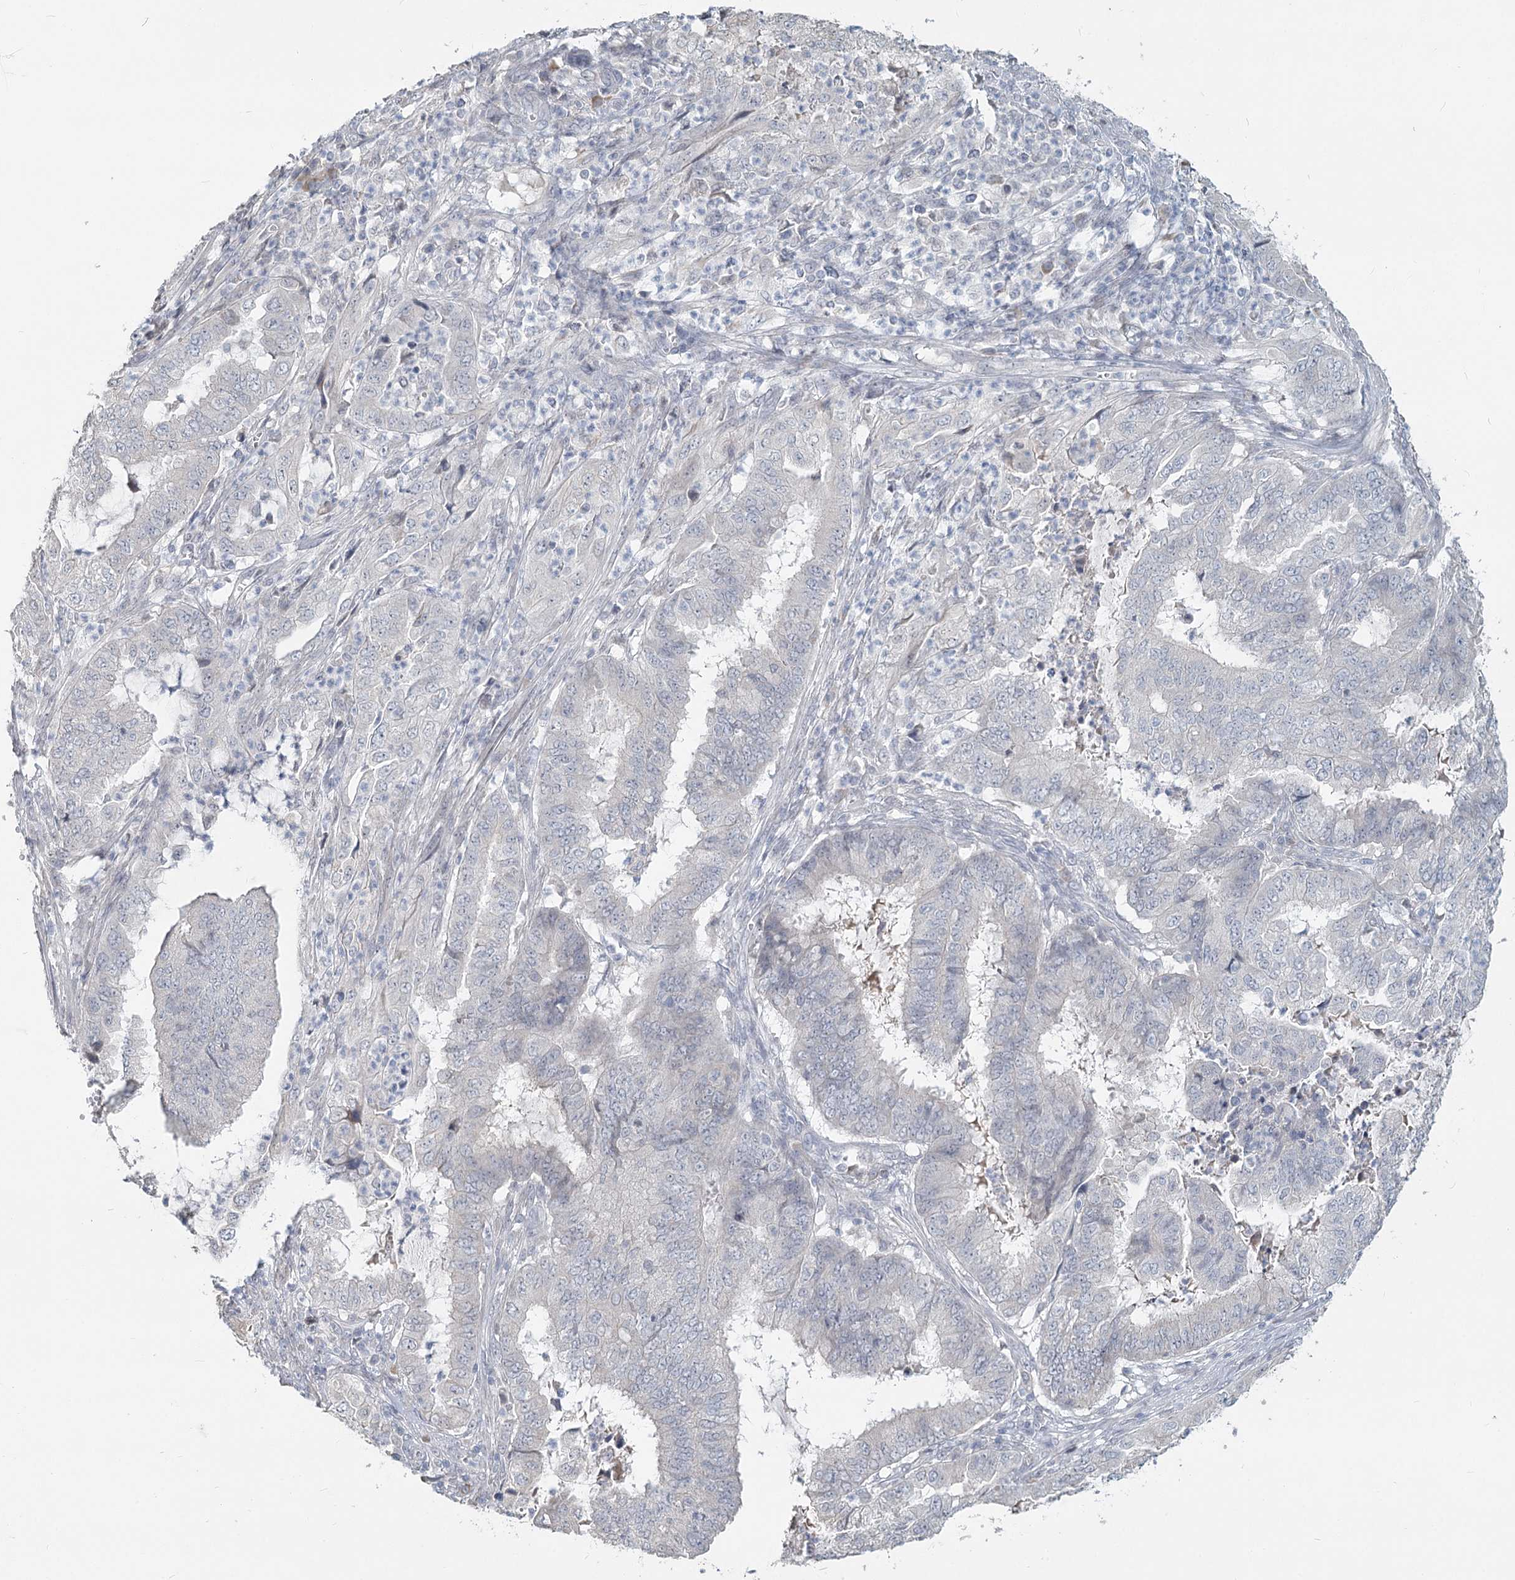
{"staining": {"intensity": "negative", "quantity": "none", "location": "none"}, "tissue": "endometrial cancer", "cell_type": "Tumor cells", "image_type": "cancer", "snomed": [{"axis": "morphology", "description": "Adenocarcinoma, NOS"}, {"axis": "topography", "description": "Endometrium"}], "caption": "DAB (3,3'-diaminobenzidine) immunohistochemical staining of human endometrial cancer (adenocarcinoma) demonstrates no significant expression in tumor cells.", "gene": "SLC9A3", "patient": {"sex": "female", "age": 51}}